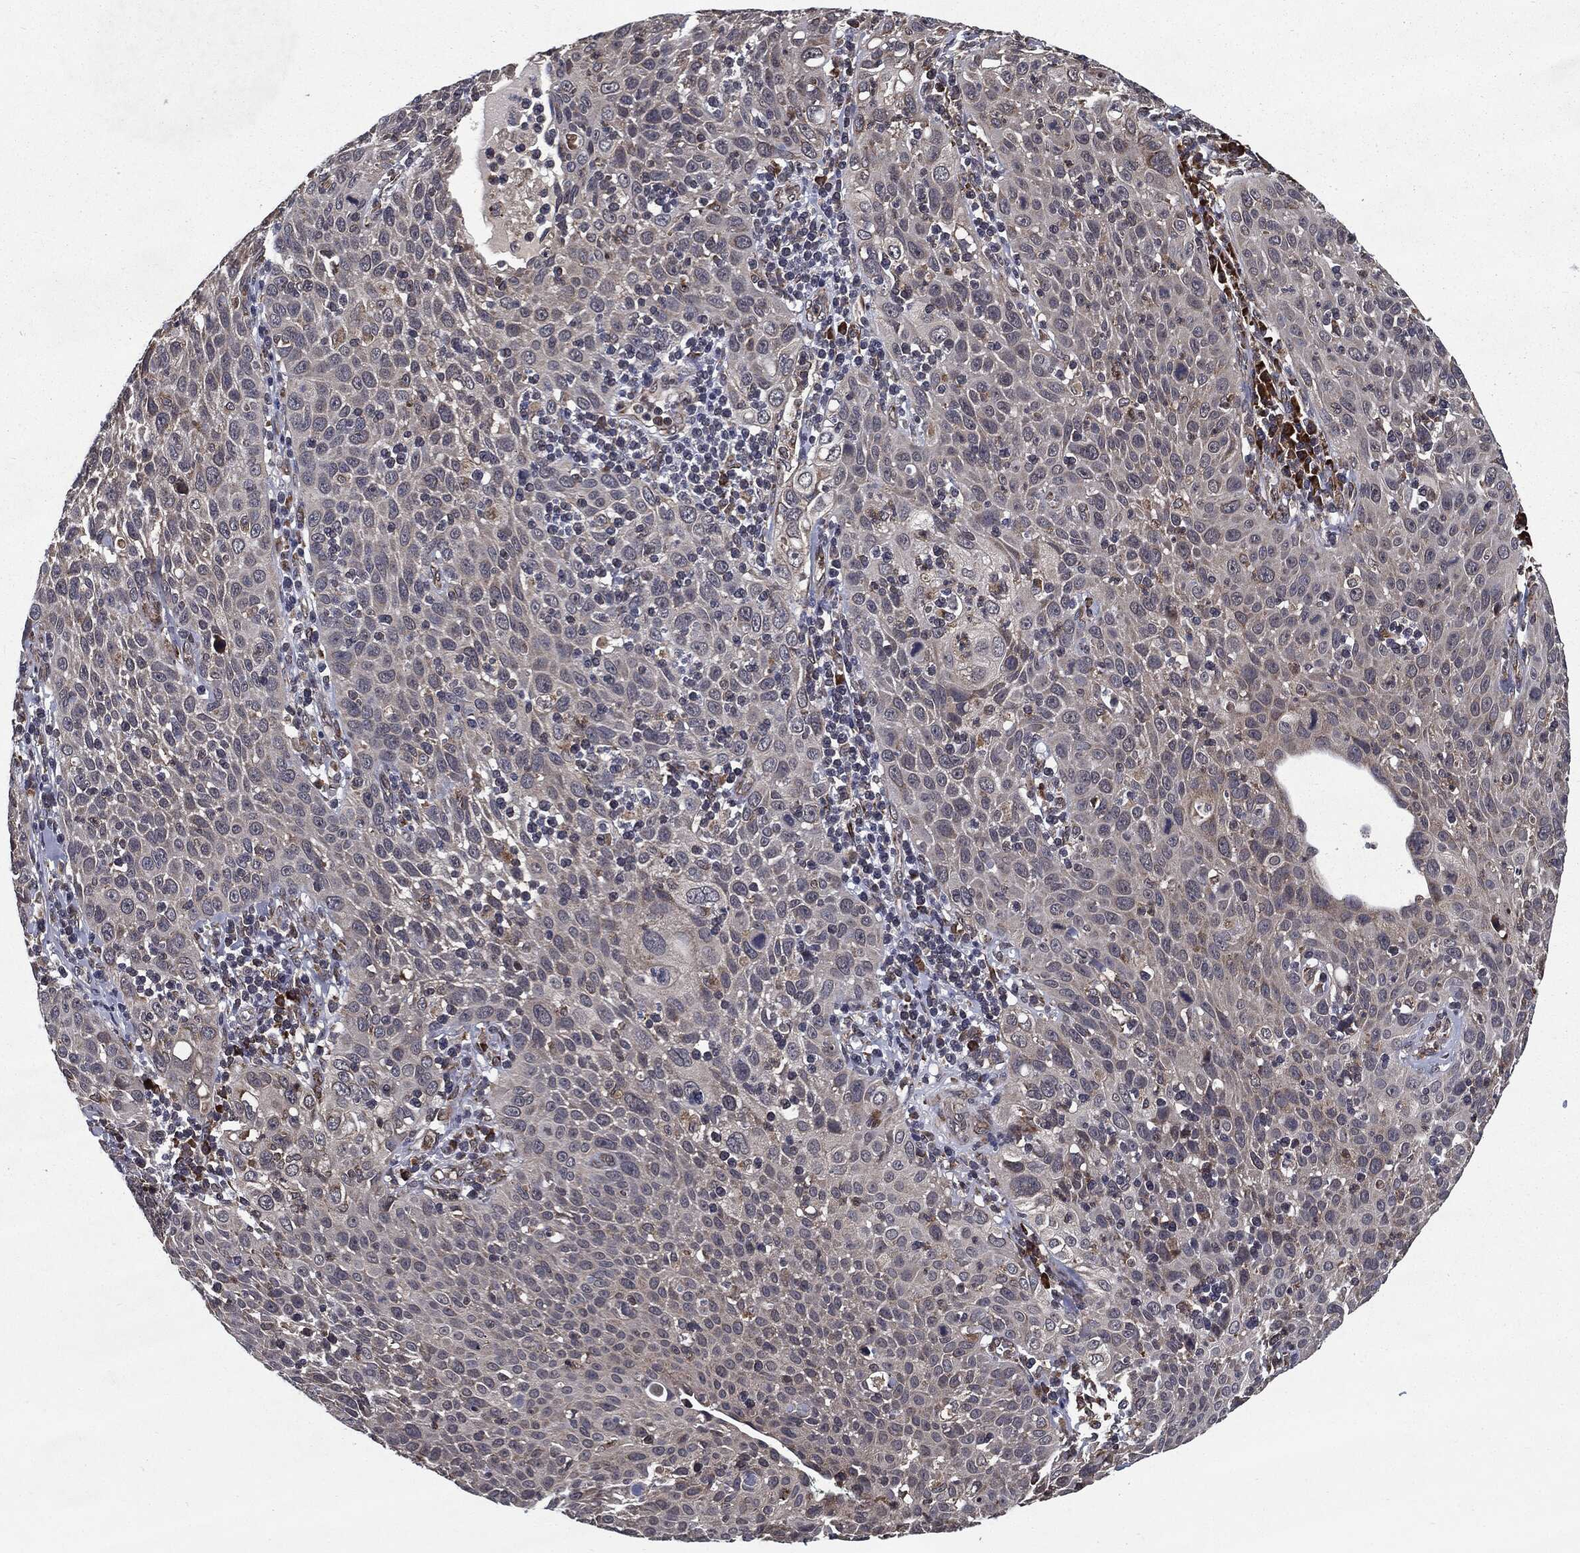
{"staining": {"intensity": "negative", "quantity": "none", "location": "none"}, "tissue": "cervical cancer", "cell_type": "Tumor cells", "image_type": "cancer", "snomed": [{"axis": "morphology", "description": "Squamous cell carcinoma, NOS"}, {"axis": "topography", "description": "Cervix"}], "caption": "A high-resolution image shows immunohistochemistry (IHC) staining of squamous cell carcinoma (cervical), which exhibits no significant expression in tumor cells.", "gene": "HDAC5", "patient": {"sex": "female", "age": 26}}